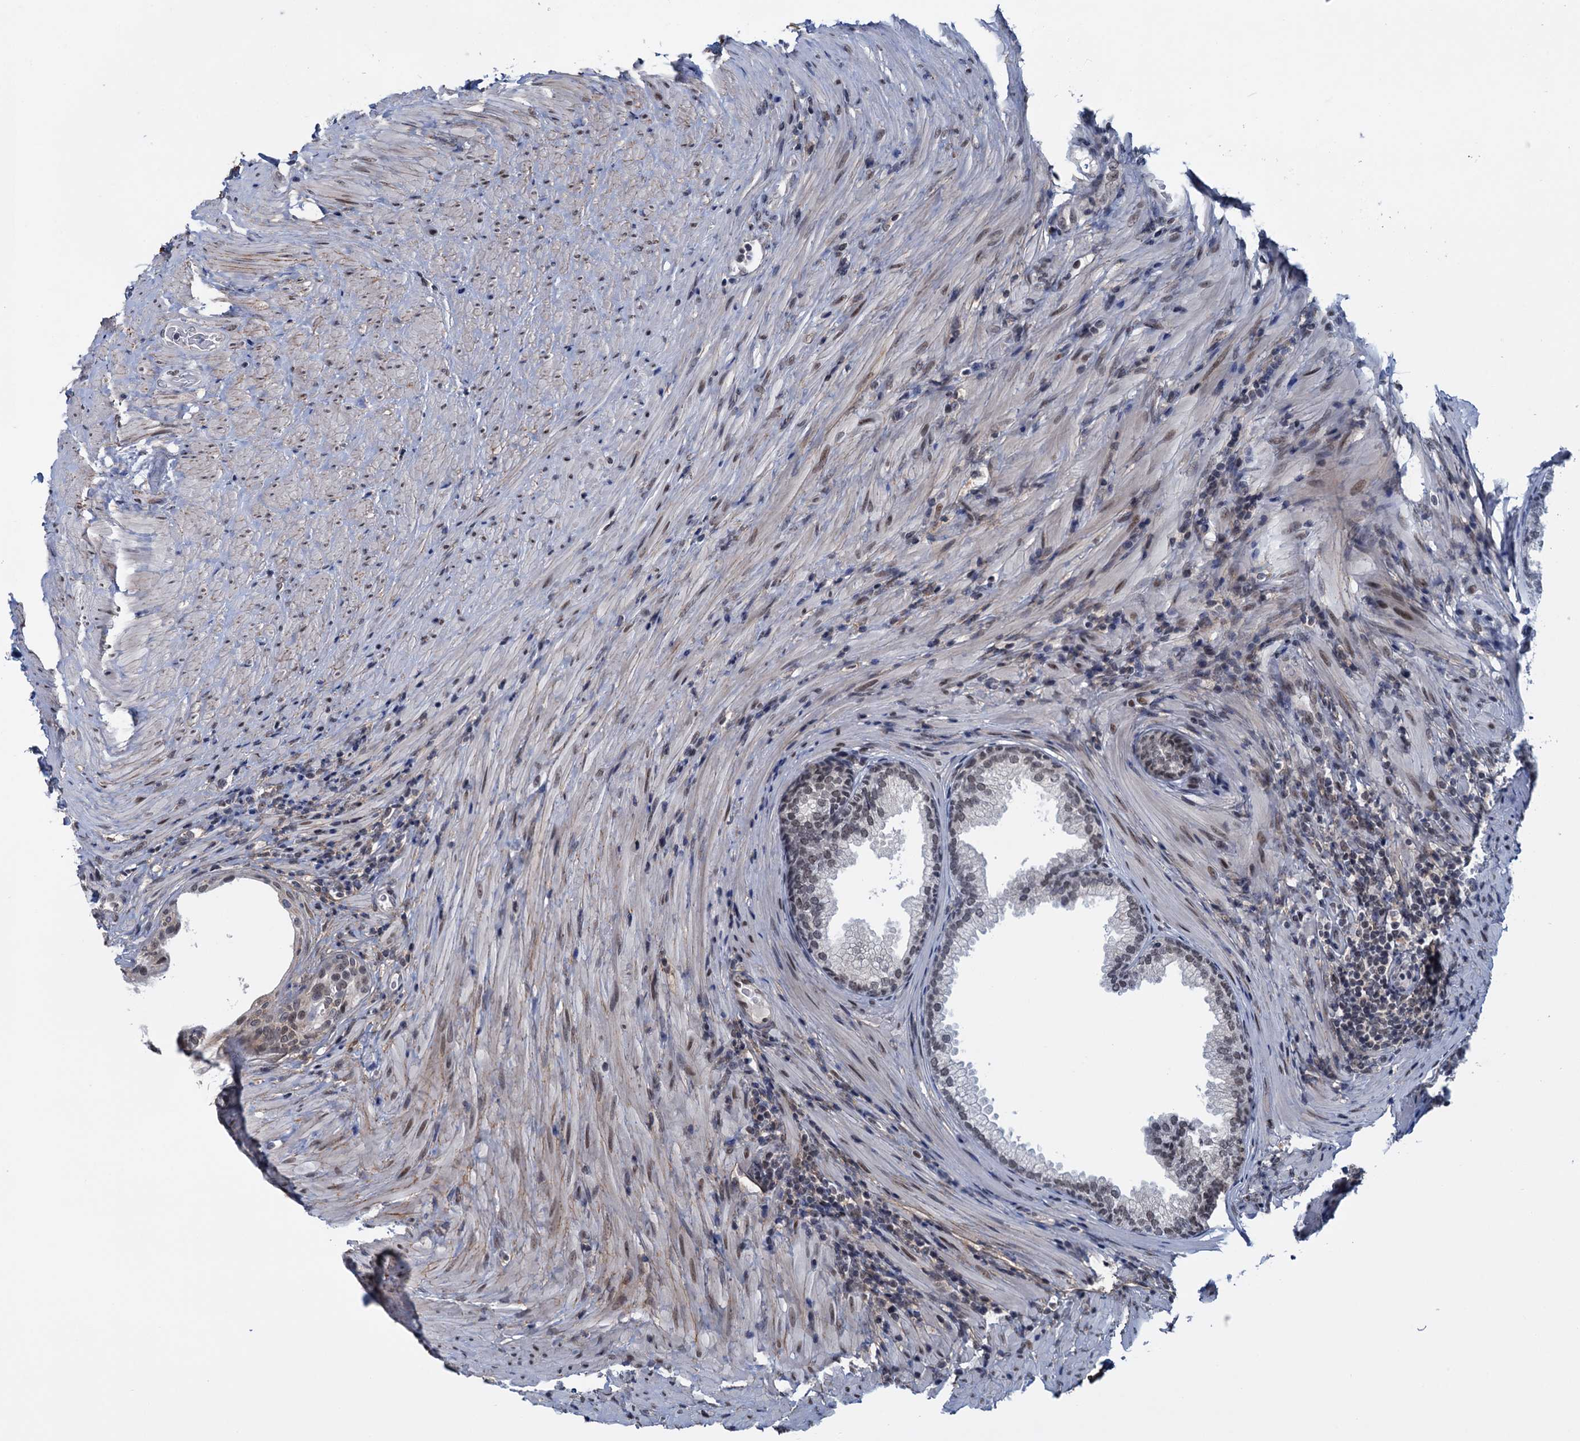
{"staining": {"intensity": "weak", "quantity": ">75%", "location": "nuclear"}, "tissue": "prostate", "cell_type": "Glandular cells", "image_type": "normal", "snomed": [{"axis": "morphology", "description": "Normal tissue, NOS"}, {"axis": "topography", "description": "Prostate"}], "caption": "The immunohistochemical stain shows weak nuclear staining in glandular cells of unremarkable prostate.", "gene": "SAE1", "patient": {"sex": "male", "age": 76}}